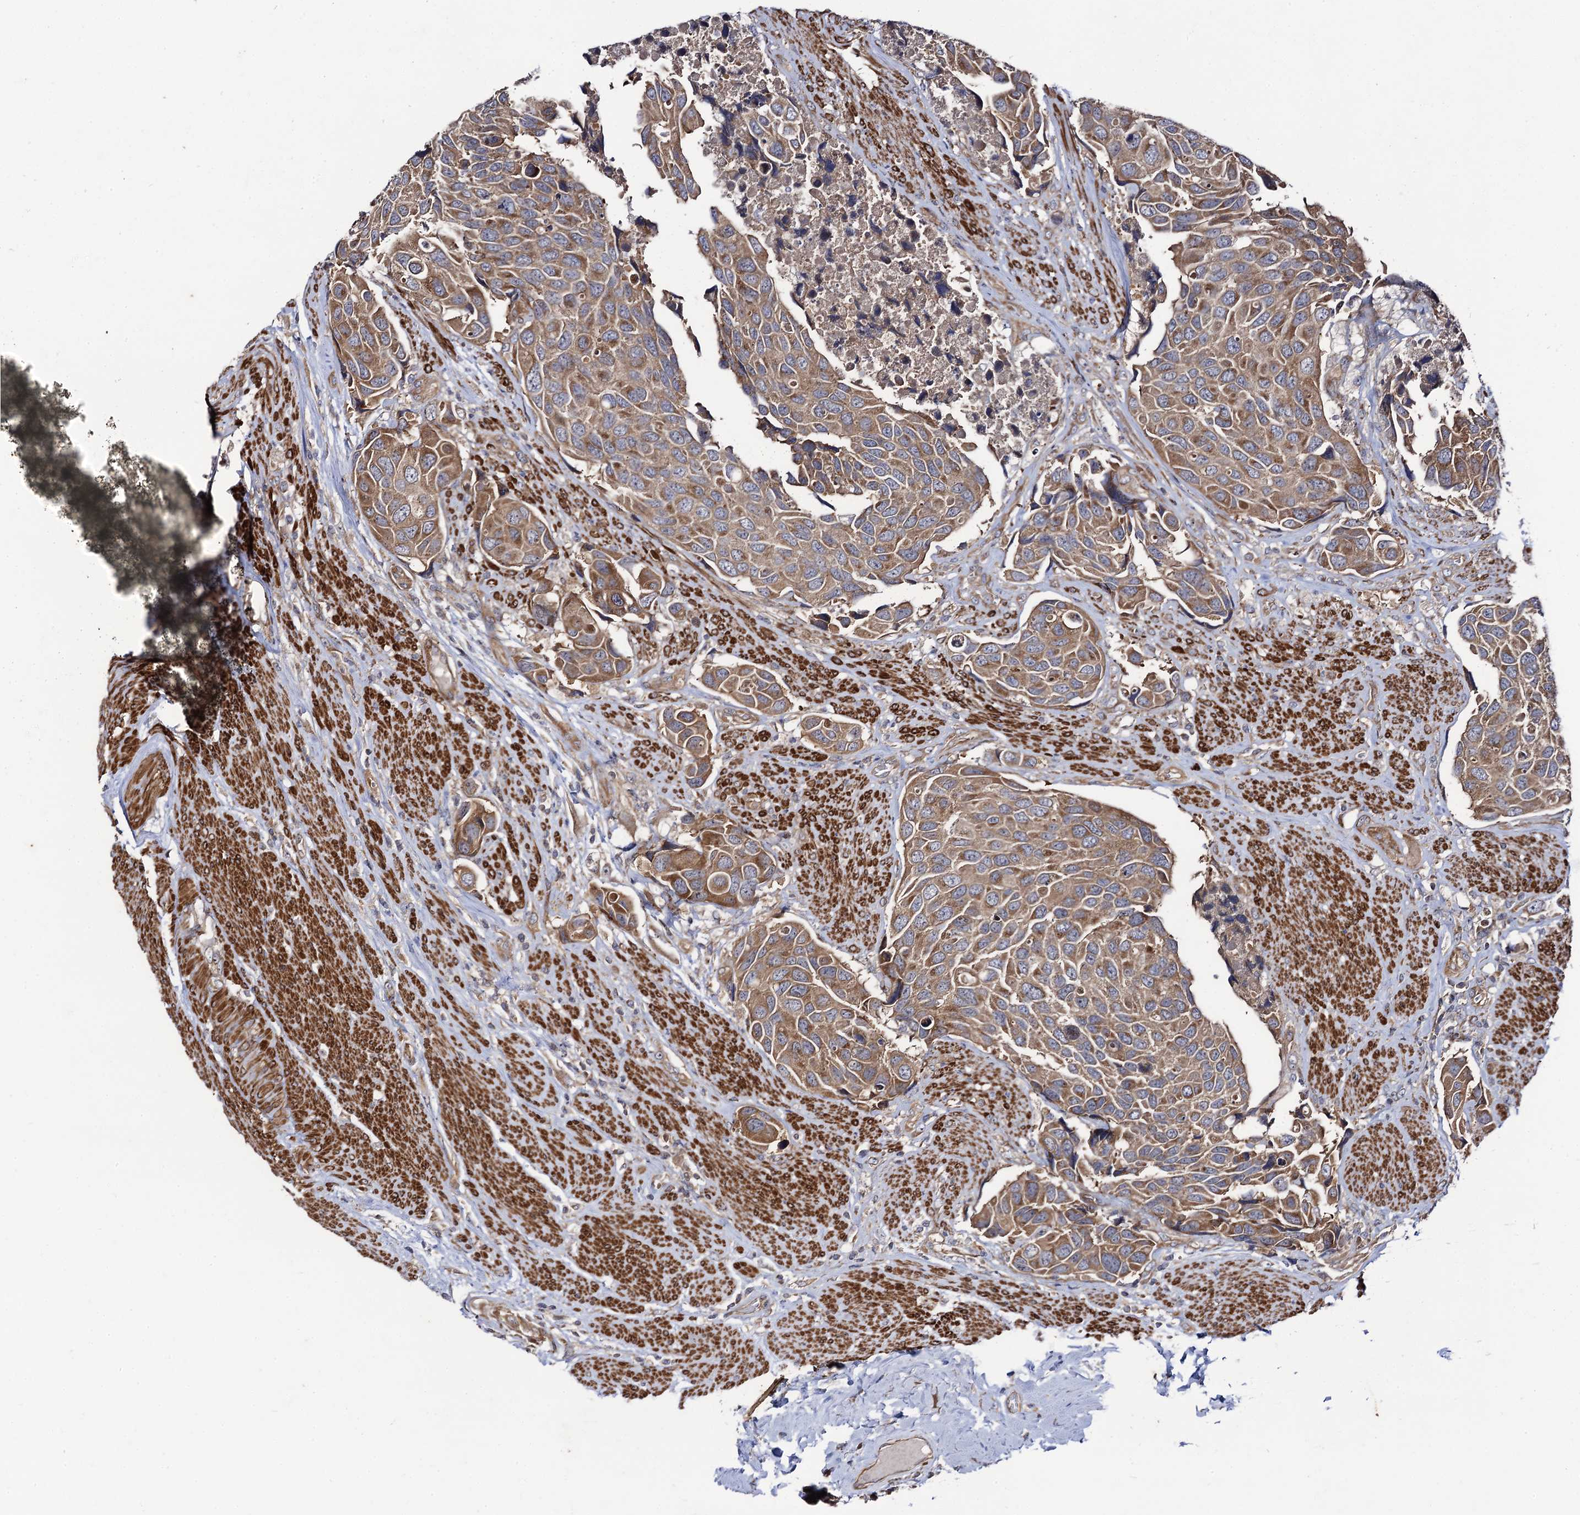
{"staining": {"intensity": "moderate", "quantity": ">75%", "location": "cytoplasmic/membranous"}, "tissue": "urothelial cancer", "cell_type": "Tumor cells", "image_type": "cancer", "snomed": [{"axis": "morphology", "description": "Urothelial carcinoma, High grade"}, {"axis": "topography", "description": "Urinary bladder"}], "caption": "A brown stain highlights moderate cytoplasmic/membranous positivity of a protein in urothelial cancer tumor cells. (DAB = brown stain, brightfield microscopy at high magnification).", "gene": "DYDC1", "patient": {"sex": "male", "age": 74}}